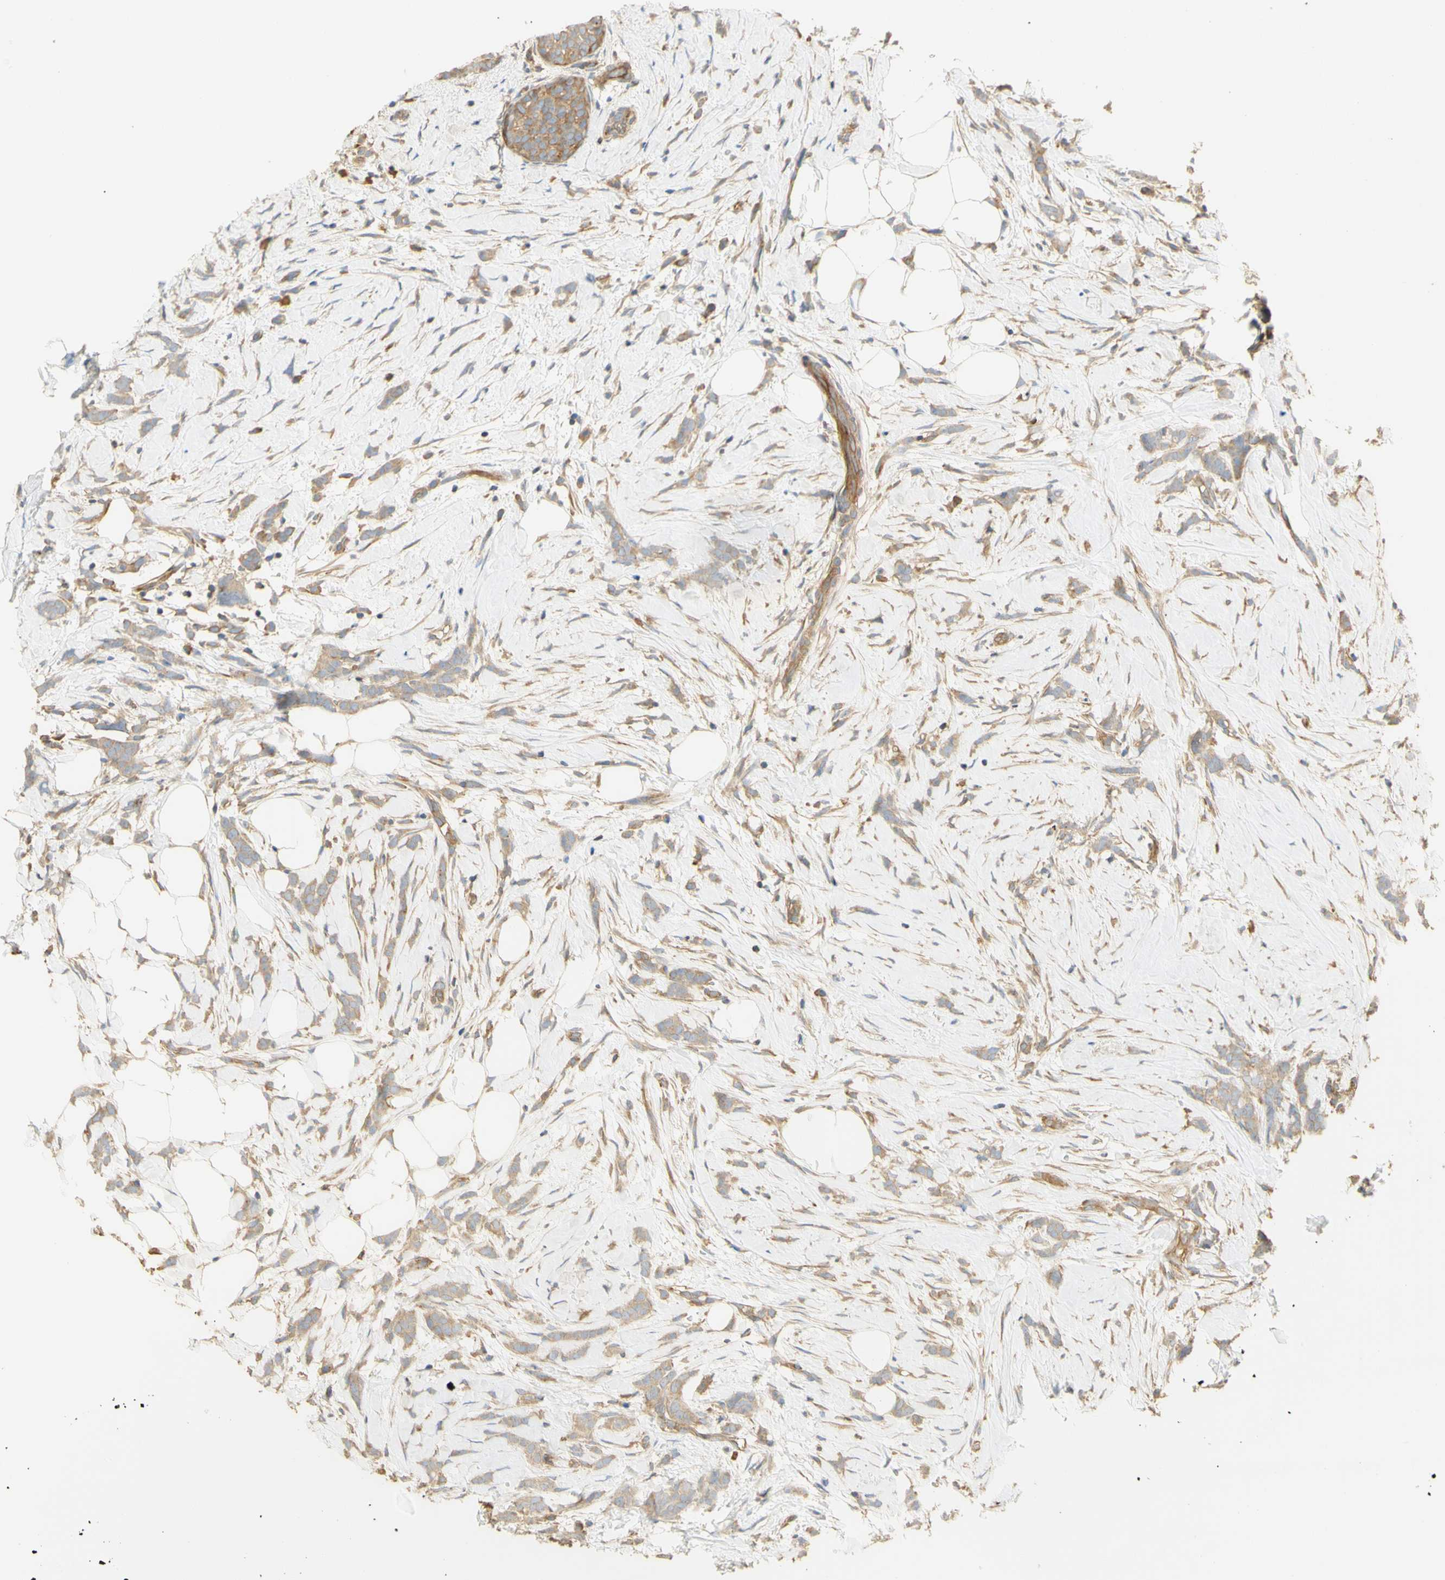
{"staining": {"intensity": "weak", "quantity": ">75%", "location": "cytoplasmic/membranous"}, "tissue": "breast cancer", "cell_type": "Tumor cells", "image_type": "cancer", "snomed": [{"axis": "morphology", "description": "Lobular carcinoma, in situ"}, {"axis": "morphology", "description": "Lobular carcinoma"}, {"axis": "topography", "description": "Breast"}], "caption": "Immunohistochemistry staining of breast lobular carcinoma in situ, which demonstrates low levels of weak cytoplasmic/membranous expression in approximately >75% of tumor cells indicating weak cytoplasmic/membranous protein positivity. The staining was performed using DAB (brown) for protein detection and nuclei were counterstained in hematoxylin (blue).", "gene": "KCNE4", "patient": {"sex": "female", "age": 41}}